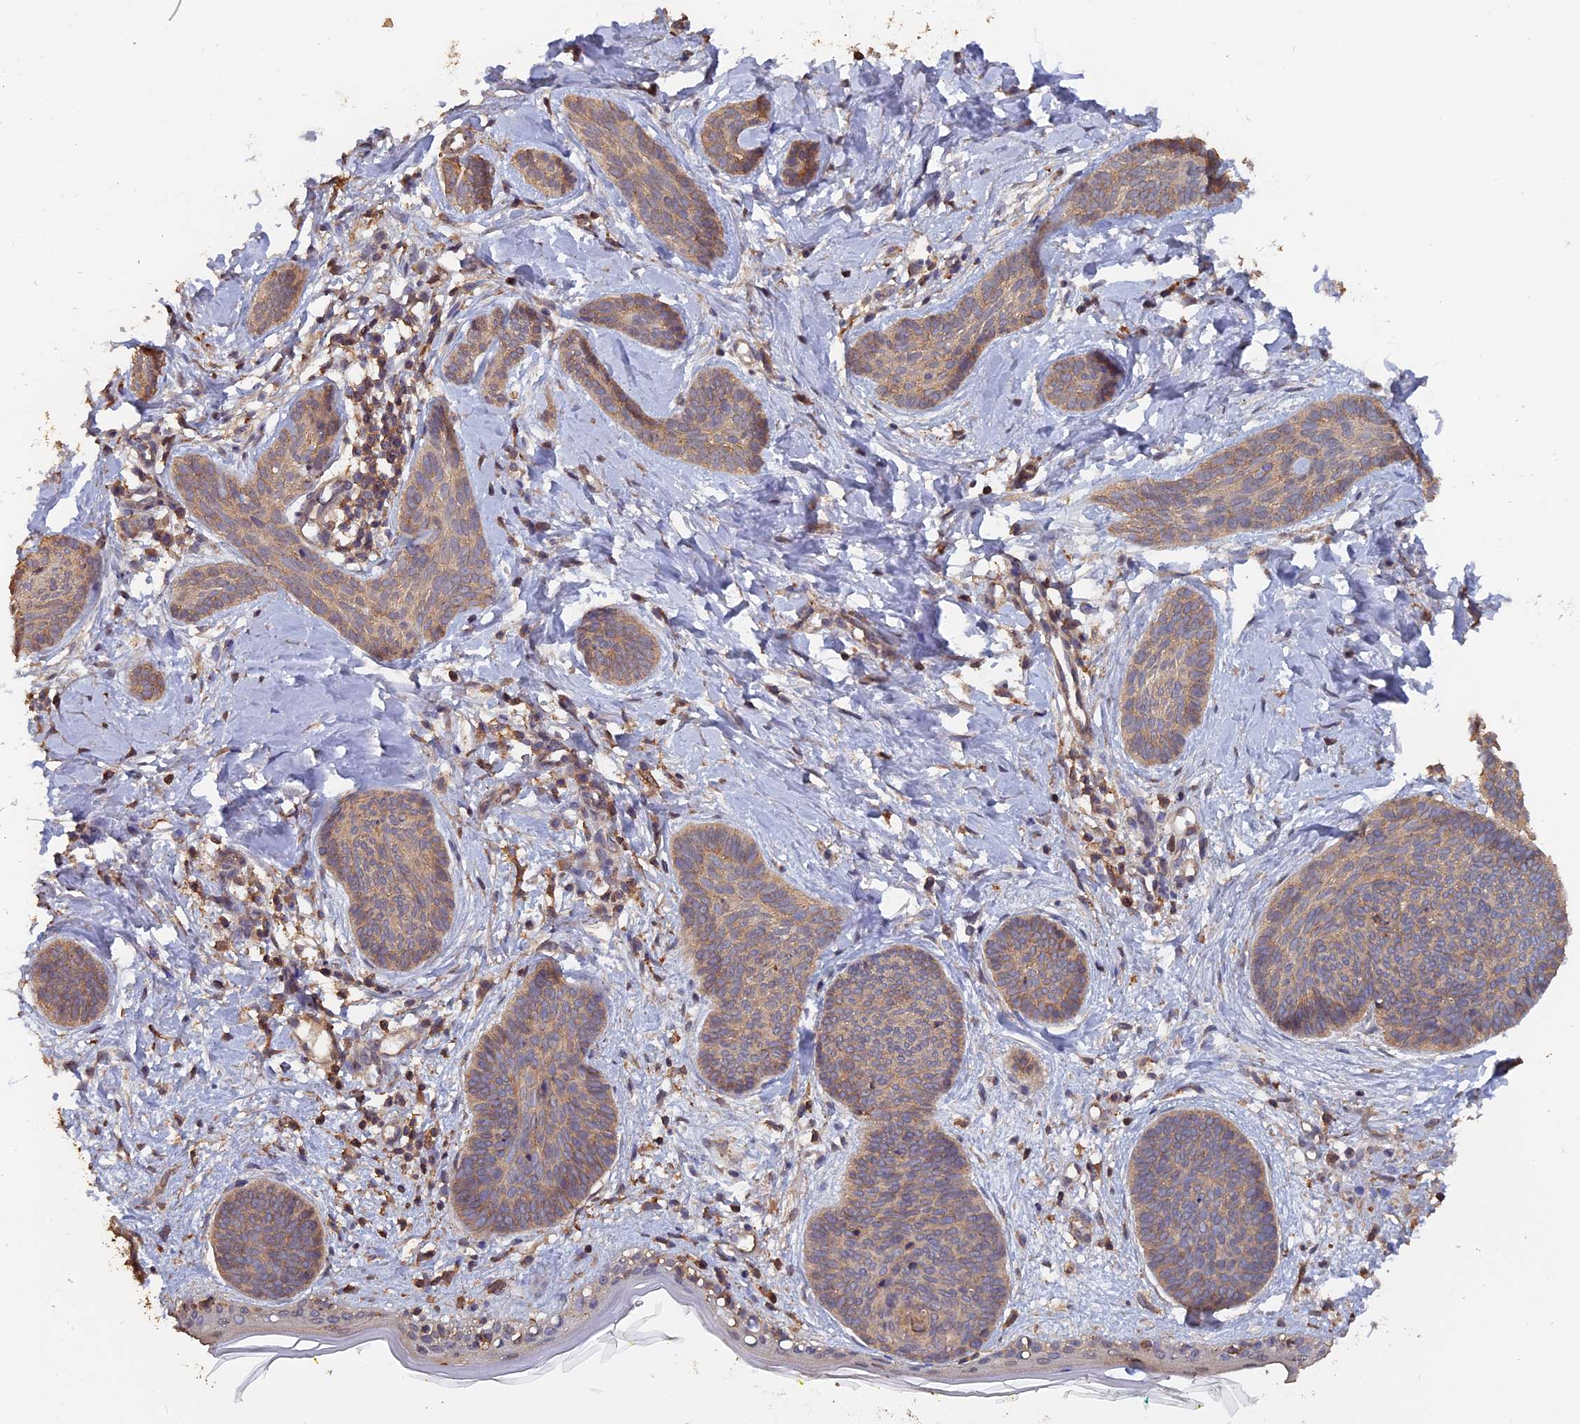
{"staining": {"intensity": "weak", "quantity": ">75%", "location": "cytoplasmic/membranous"}, "tissue": "skin cancer", "cell_type": "Tumor cells", "image_type": "cancer", "snomed": [{"axis": "morphology", "description": "Basal cell carcinoma"}, {"axis": "topography", "description": "Skin"}], "caption": "High-power microscopy captured an IHC histopathology image of basal cell carcinoma (skin), revealing weak cytoplasmic/membranous positivity in approximately >75% of tumor cells.", "gene": "PIGQ", "patient": {"sex": "female", "age": 81}}